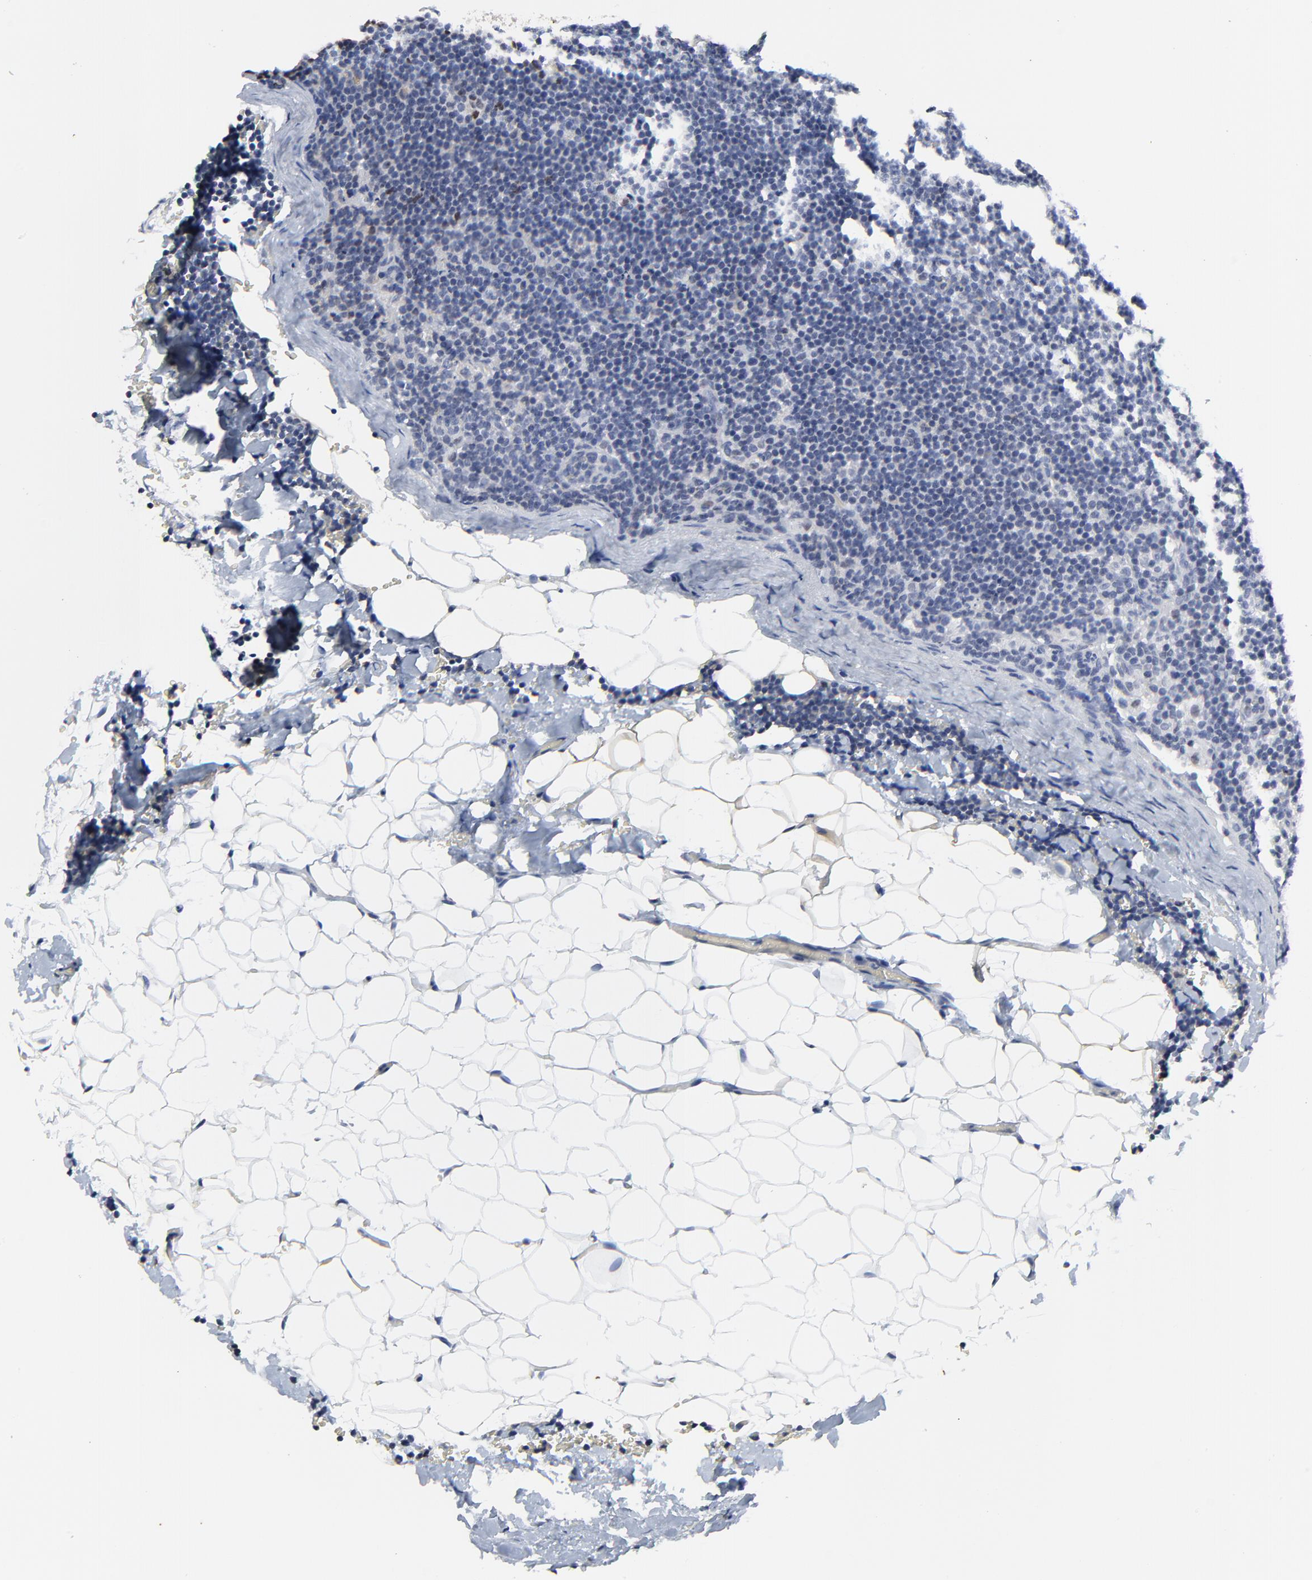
{"staining": {"intensity": "negative", "quantity": "none", "location": "none"}, "tissue": "lymphoma", "cell_type": "Tumor cells", "image_type": "cancer", "snomed": [{"axis": "morphology", "description": "Malignant lymphoma, non-Hodgkin's type, High grade"}, {"axis": "topography", "description": "Lymph node"}], "caption": "Immunohistochemistry image of human high-grade malignant lymphoma, non-Hodgkin's type stained for a protein (brown), which demonstrates no positivity in tumor cells.", "gene": "LNX1", "patient": {"sex": "female", "age": 58}}